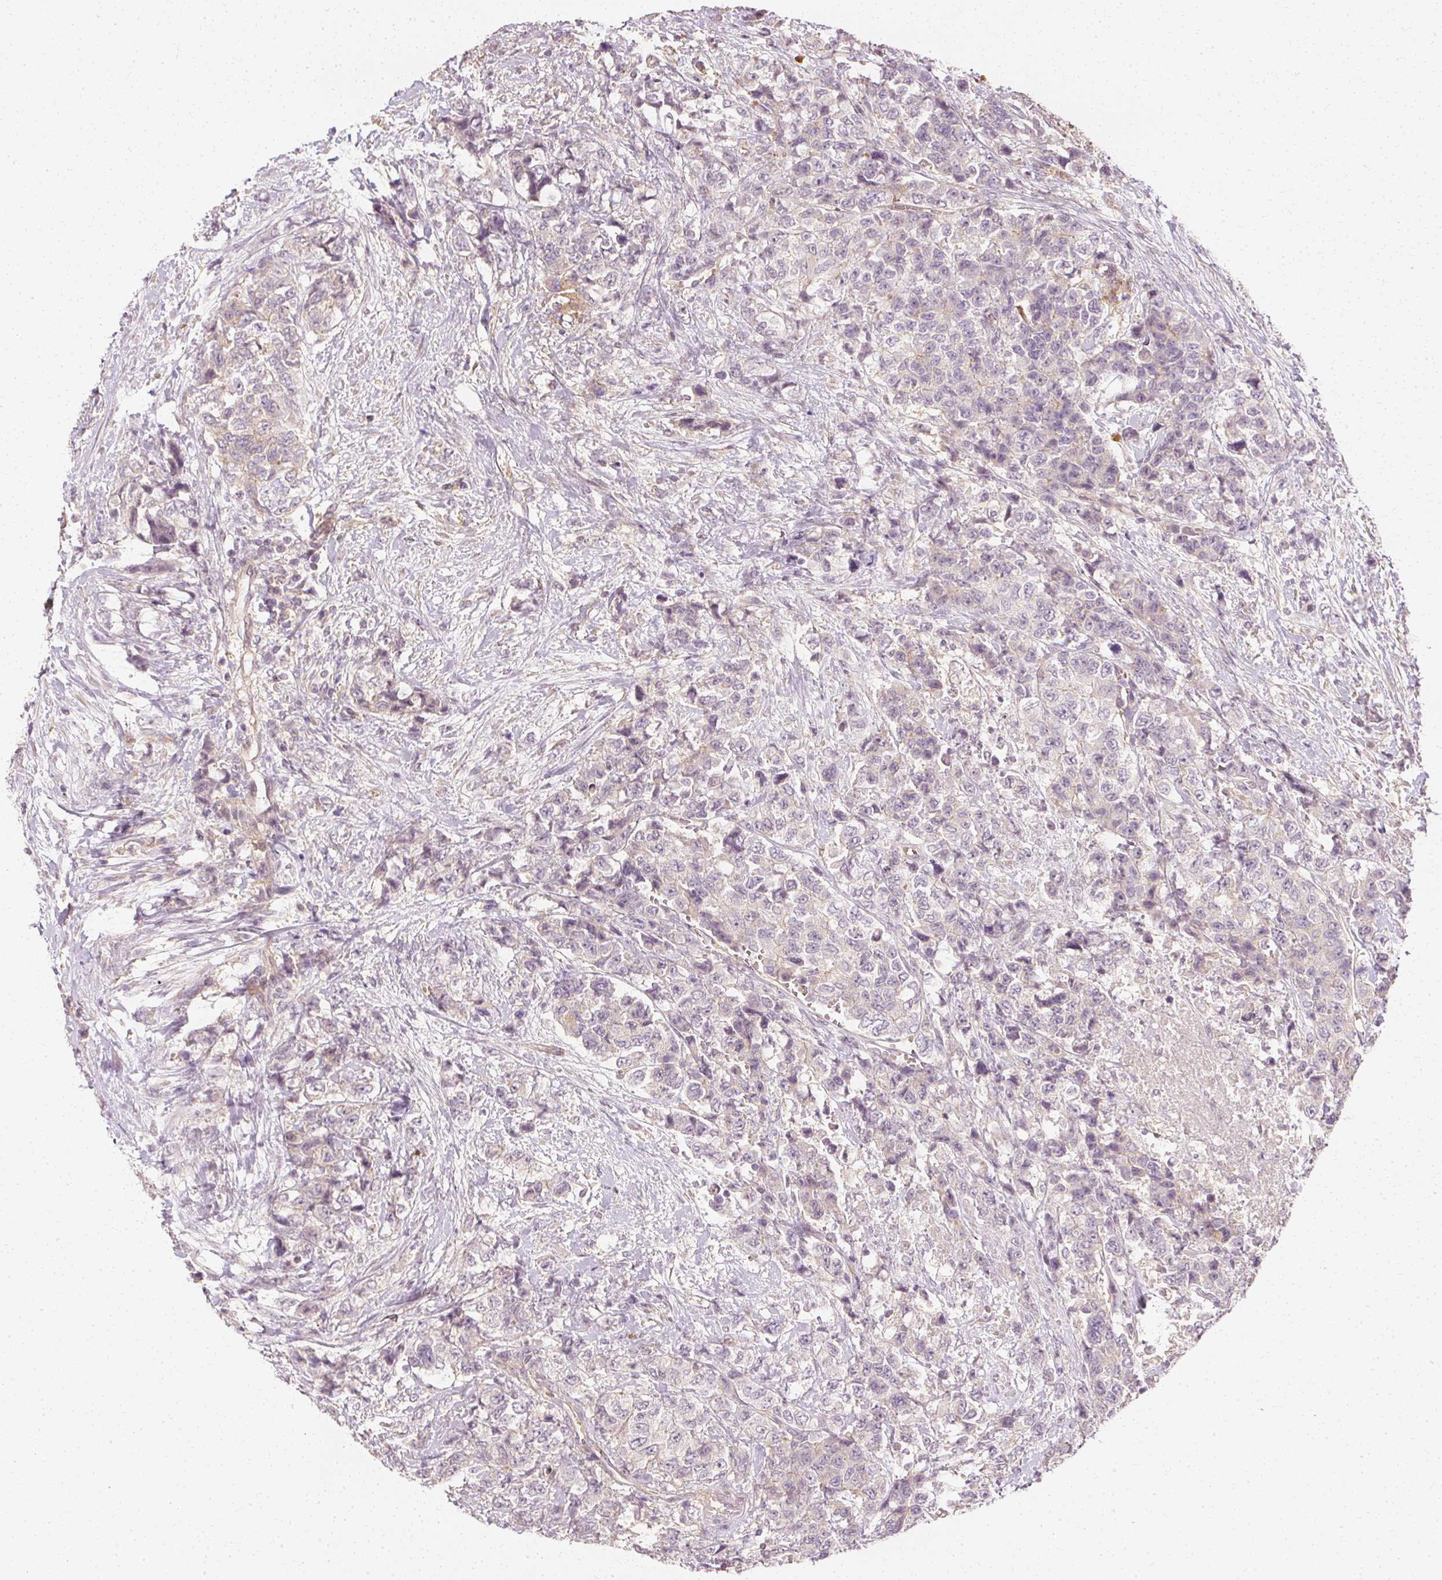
{"staining": {"intensity": "negative", "quantity": "none", "location": "none"}, "tissue": "urothelial cancer", "cell_type": "Tumor cells", "image_type": "cancer", "snomed": [{"axis": "morphology", "description": "Urothelial carcinoma, High grade"}, {"axis": "topography", "description": "Urinary bladder"}], "caption": "Tumor cells show no significant protein positivity in urothelial cancer.", "gene": "GNAQ", "patient": {"sex": "female", "age": 78}}